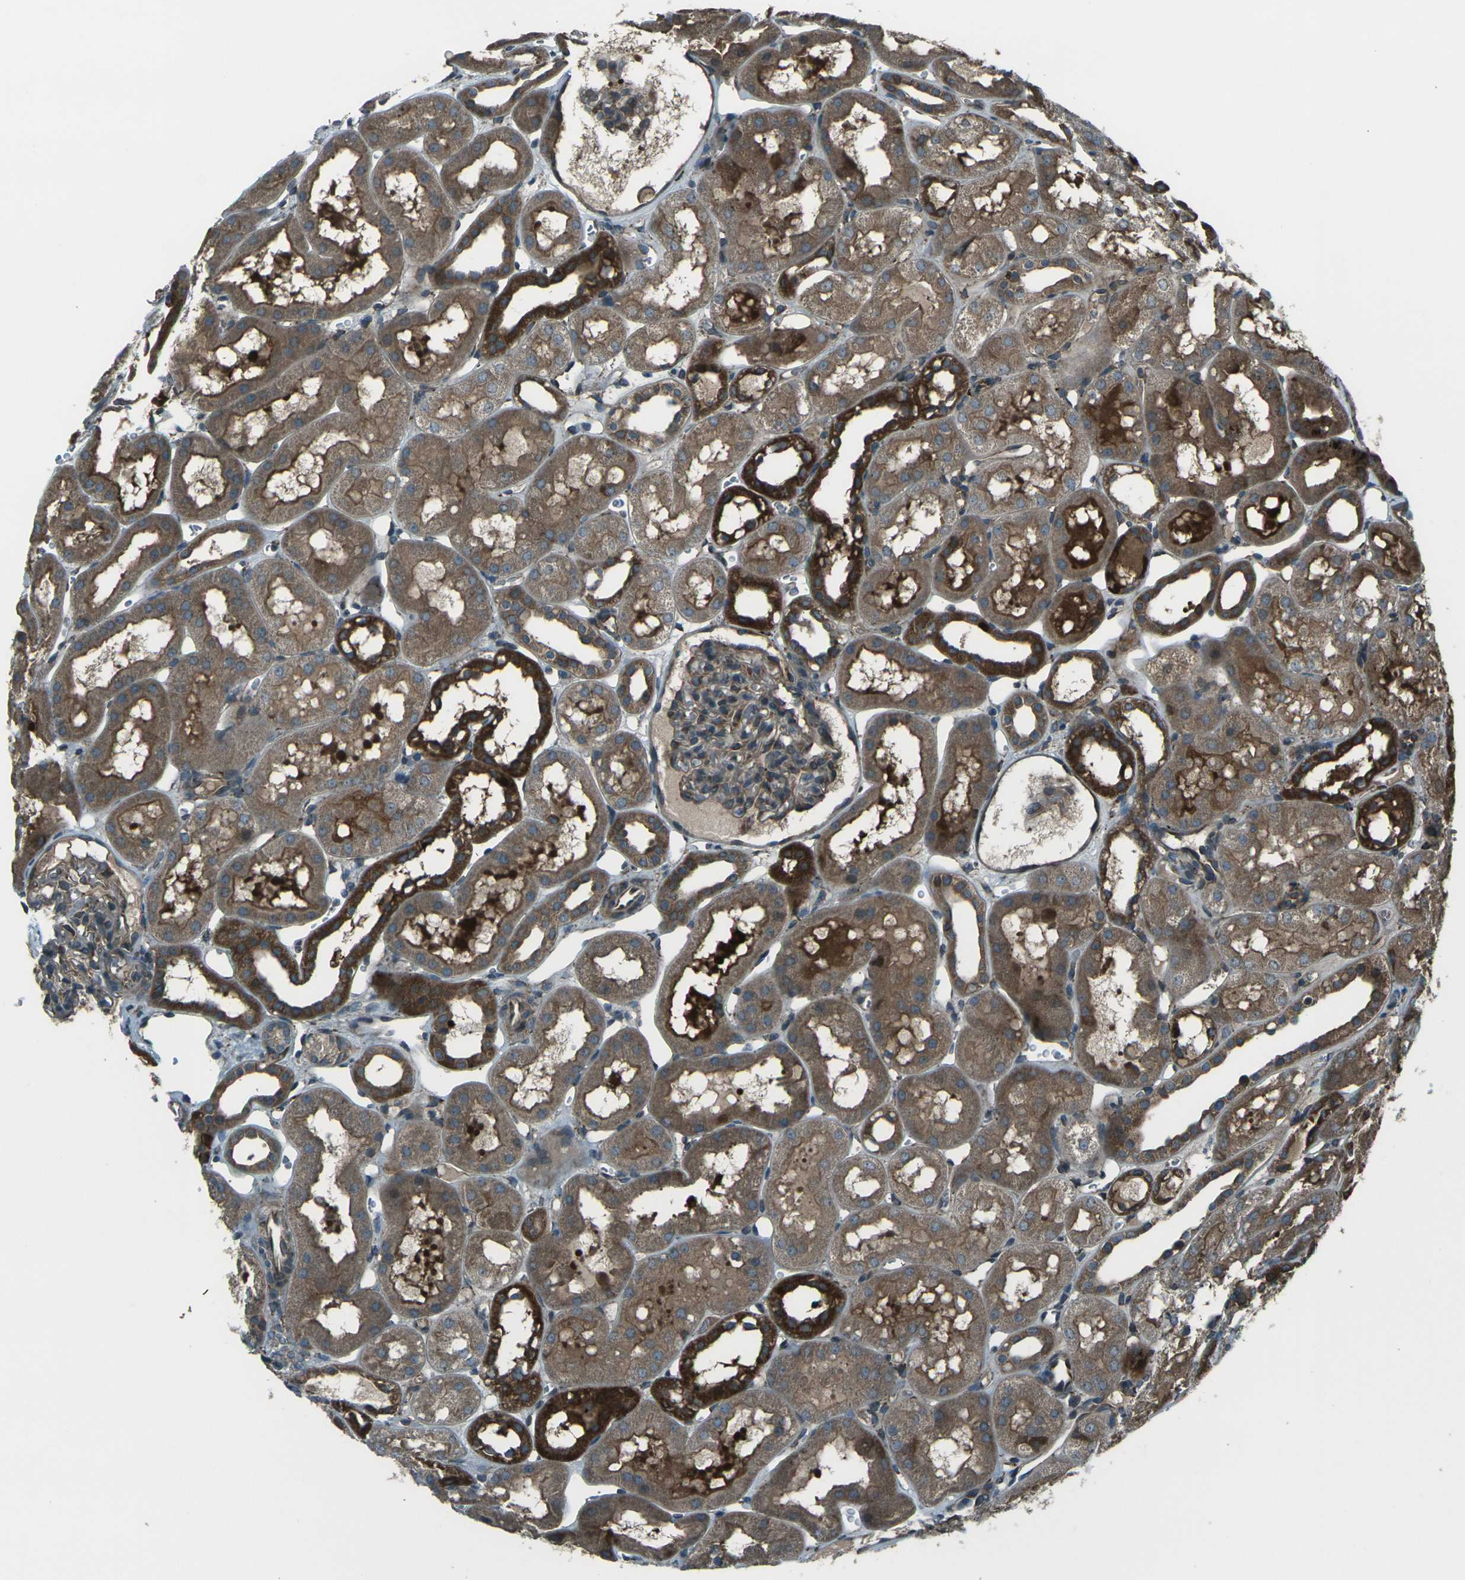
{"staining": {"intensity": "moderate", "quantity": "25%-75%", "location": "cytoplasmic/membranous"}, "tissue": "kidney", "cell_type": "Cells in glomeruli", "image_type": "normal", "snomed": [{"axis": "morphology", "description": "Normal tissue, NOS"}, {"axis": "topography", "description": "Kidney"}, {"axis": "topography", "description": "Urinary bladder"}], "caption": "IHC photomicrograph of normal kidney stained for a protein (brown), which displays medium levels of moderate cytoplasmic/membranous positivity in approximately 25%-75% of cells in glomeruli.", "gene": "LSMEM1", "patient": {"sex": "male", "age": 16}}